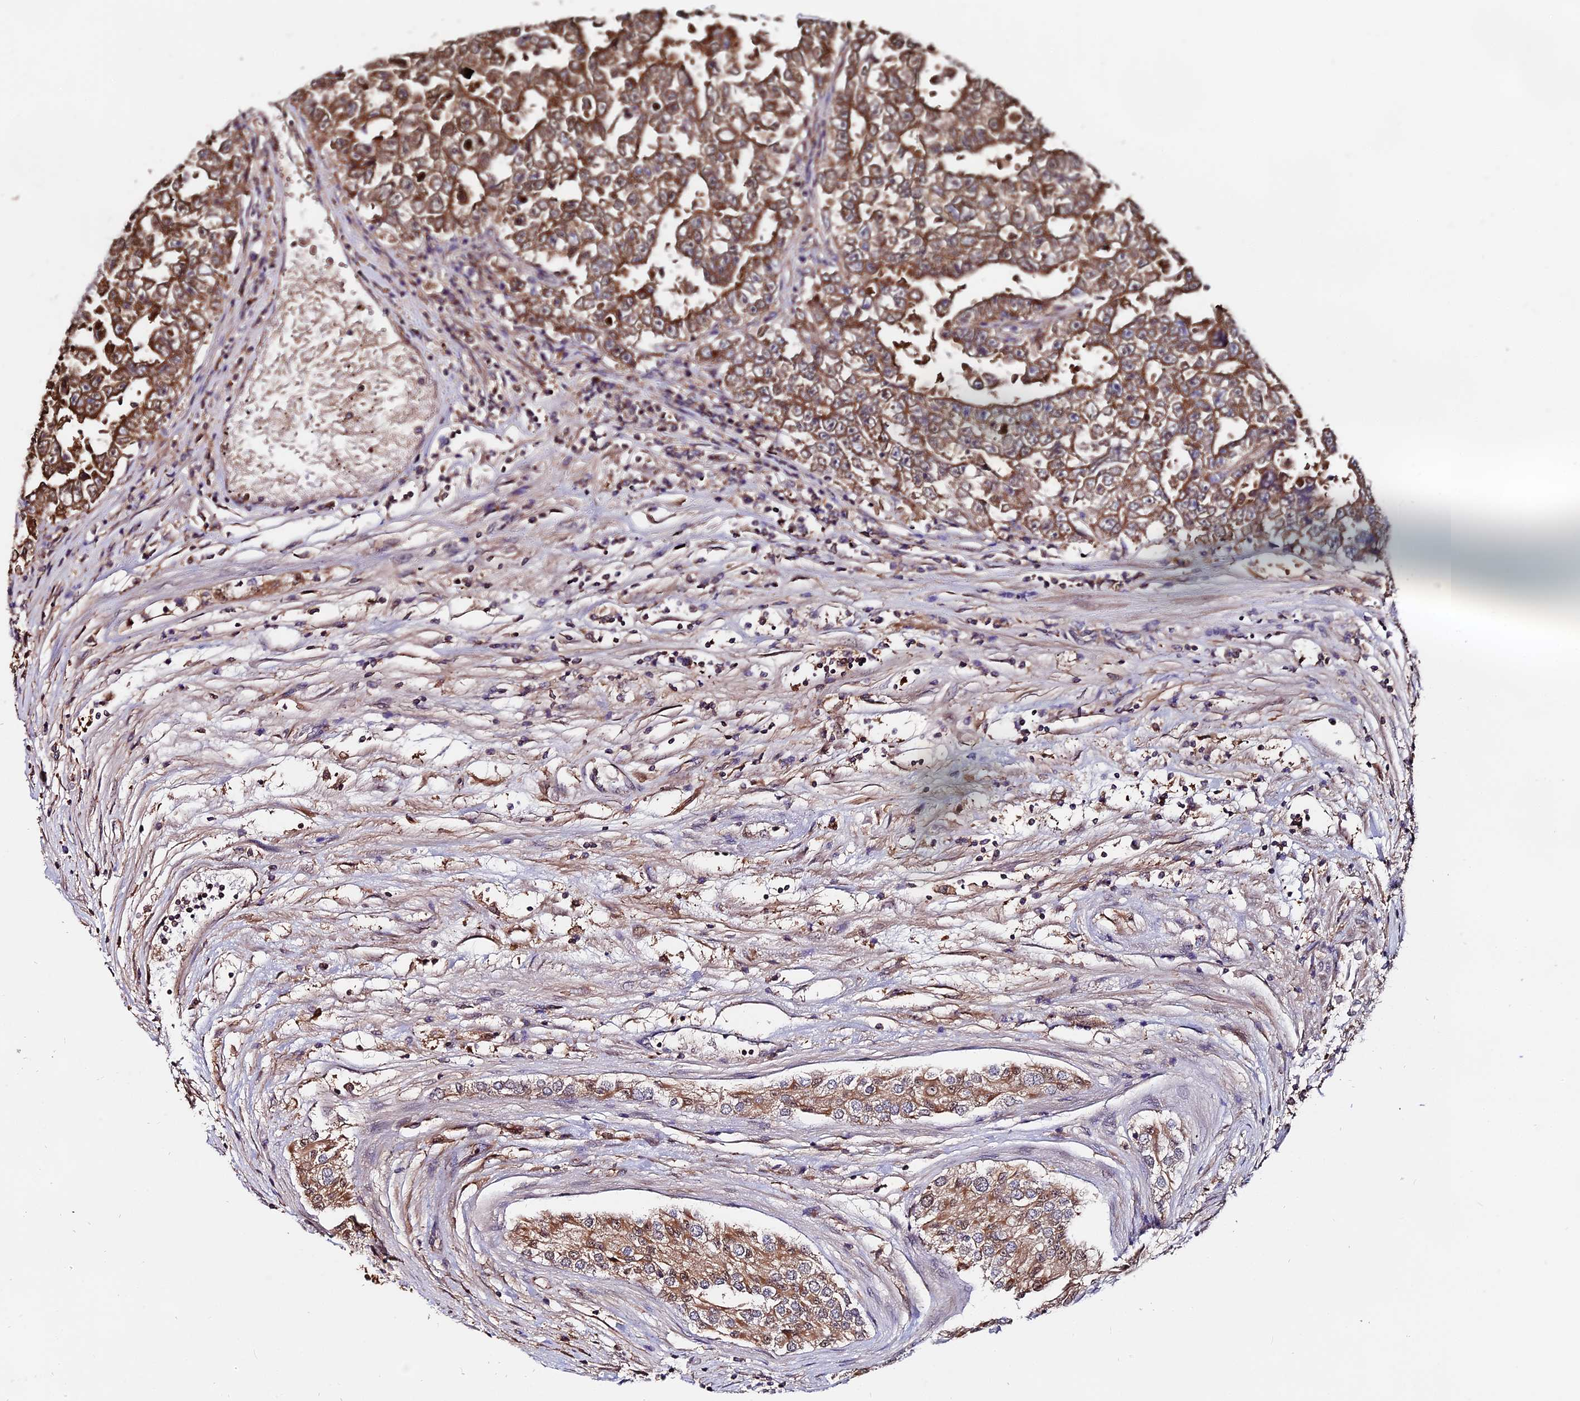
{"staining": {"intensity": "moderate", "quantity": ">75%", "location": "cytoplasmic/membranous"}, "tissue": "testis cancer", "cell_type": "Tumor cells", "image_type": "cancer", "snomed": [{"axis": "morphology", "description": "Carcinoma, Embryonal, NOS"}, {"axis": "topography", "description": "Testis"}], "caption": "High-power microscopy captured an IHC photomicrograph of embryonal carcinoma (testis), revealing moderate cytoplasmic/membranous expression in approximately >75% of tumor cells.", "gene": "FAM118B", "patient": {"sex": "male", "age": 25}}